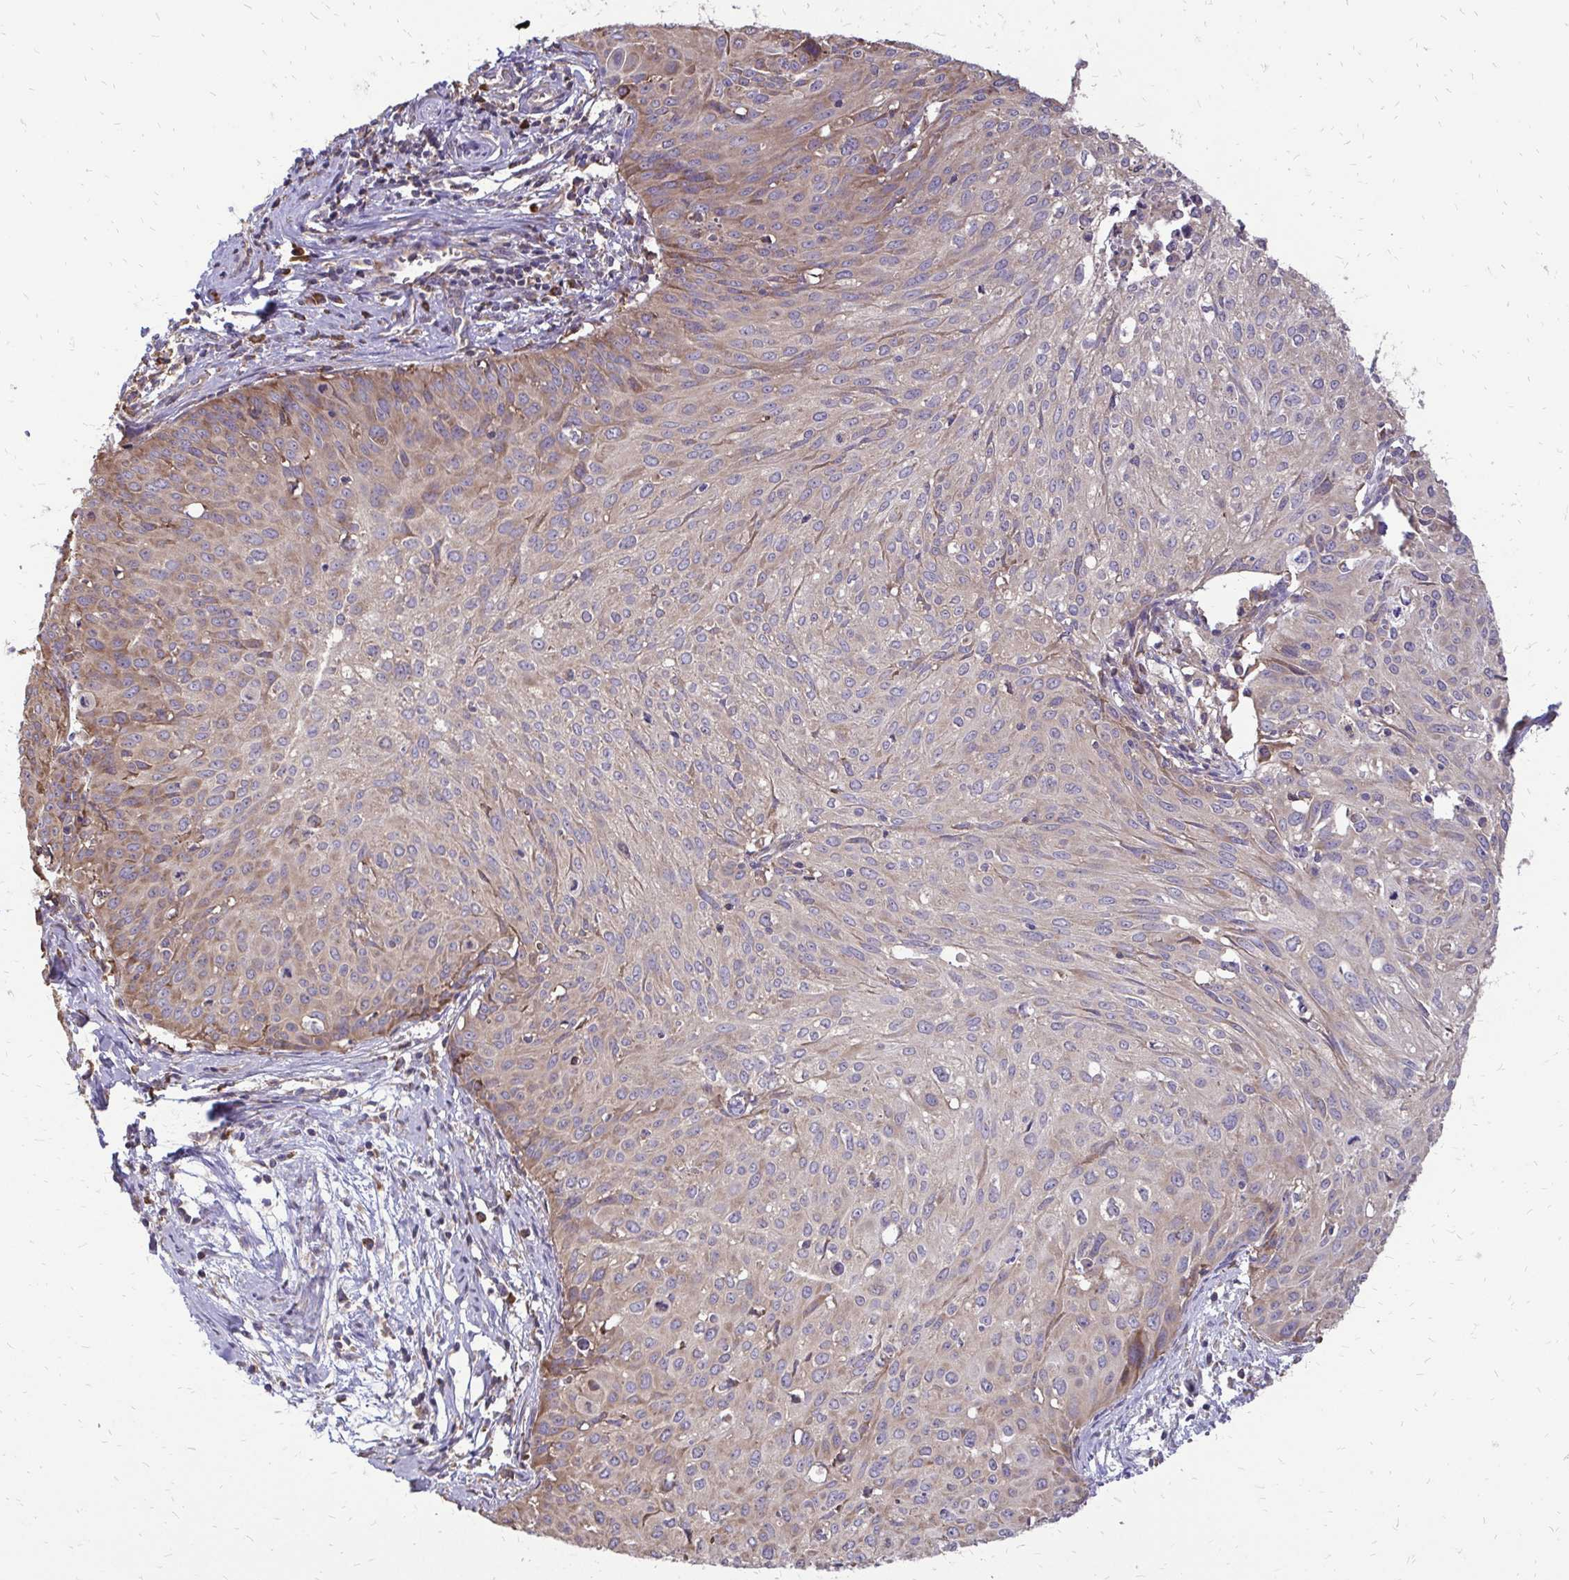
{"staining": {"intensity": "weak", "quantity": "25%-75%", "location": "cytoplasmic/membranous"}, "tissue": "cervical cancer", "cell_type": "Tumor cells", "image_type": "cancer", "snomed": [{"axis": "morphology", "description": "Squamous cell carcinoma, NOS"}, {"axis": "topography", "description": "Cervix"}], "caption": "Weak cytoplasmic/membranous staining is identified in approximately 25%-75% of tumor cells in cervical cancer. (Stains: DAB in brown, nuclei in blue, Microscopy: brightfield microscopy at high magnification).", "gene": "RPS3", "patient": {"sex": "female", "age": 50}}